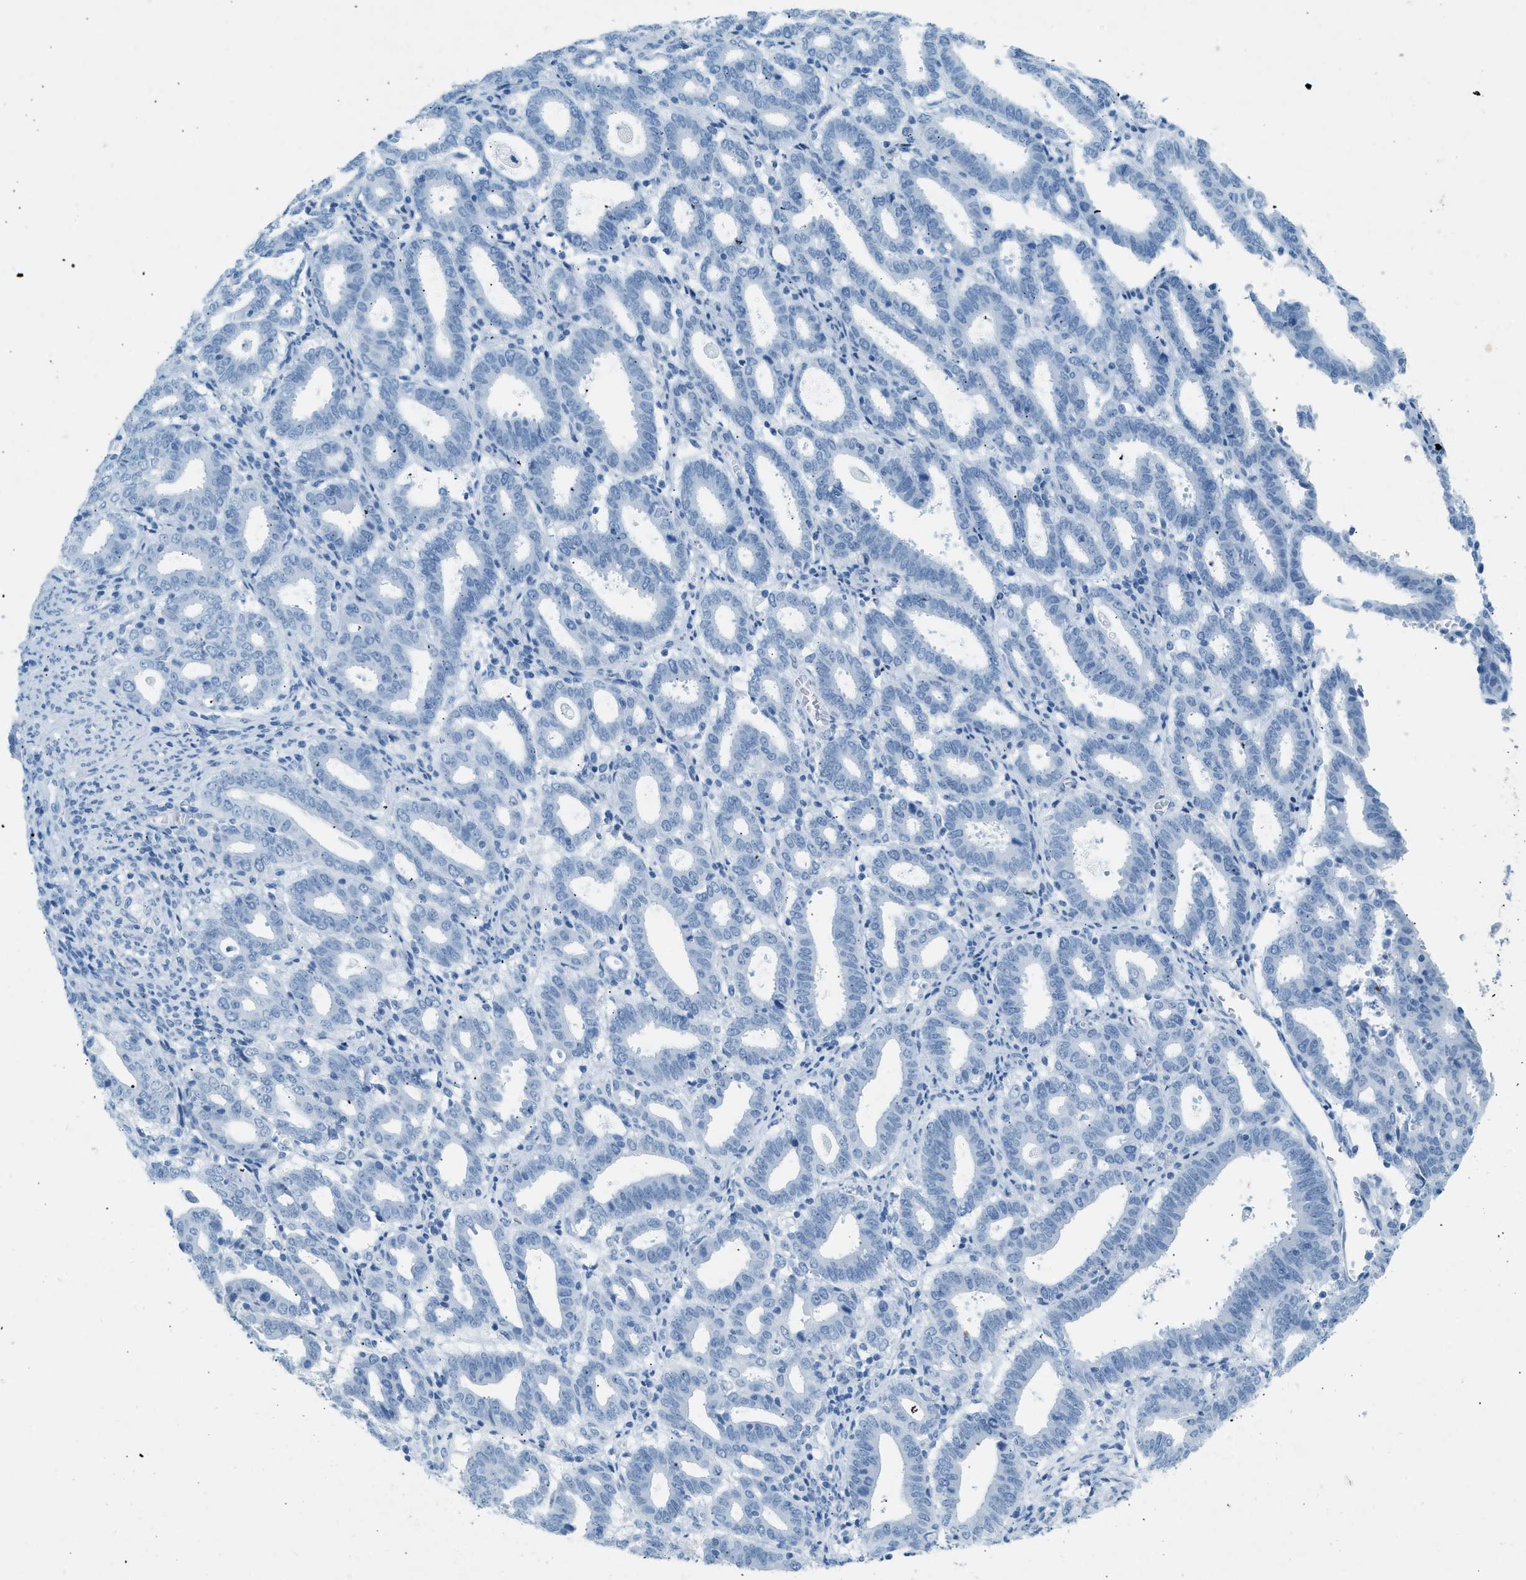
{"staining": {"intensity": "negative", "quantity": "none", "location": "none"}, "tissue": "endometrial cancer", "cell_type": "Tumor cells", "image_type": "cancer", "snomed": [{"axis": "morphology", "description": "Adenocarcinoma, NOS"}, {"axis": "topography", "description": "Uterus"}], "caption": "An immunohistochemistry micrograph of endometrial cancer (adenocarcinoma) is shown. There is no staining in tumor cells of endometrial cancer (adenocarcinoma).", "gene": "HHATL", "patient": {"sex": "female", "age": 83}}